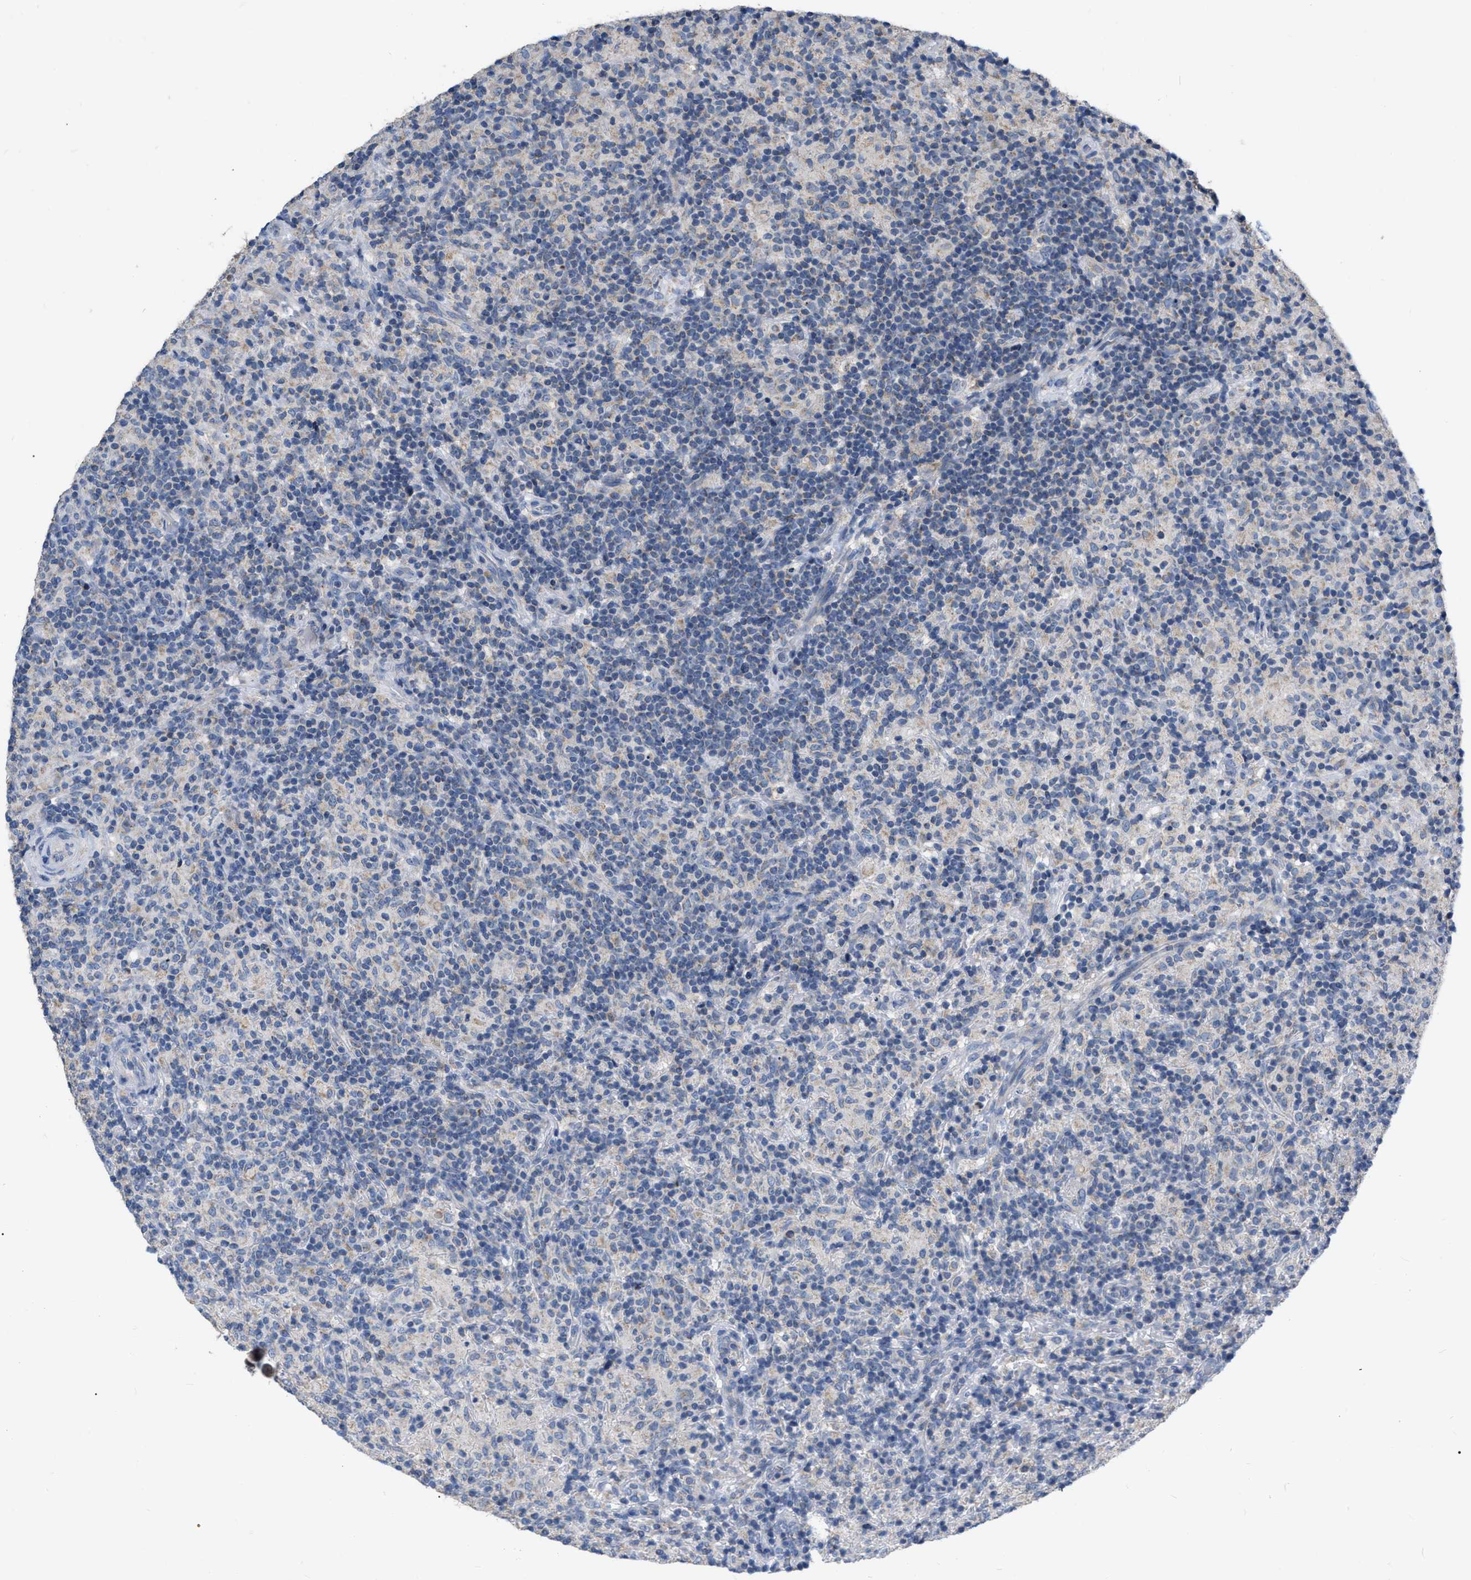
{"staining": {"intensity": "negative", "quantity": "none", "location": "none"}, "tissue": "lymphoma", "cell_type": "Tumor cells", "image_type": "cancer", "snomed": [{"axis": "morphology", "description": "Hodgkin's disease, NOS"}, {"axis": "topography", "description": "Lymph node"}], "caption": "A high-resolution micrograph shows IHC staining of lymphoma, which displays no significant expression in tumor cells.", "gene": "DDX56", "patient": {"sex": "male", "age": 70}}